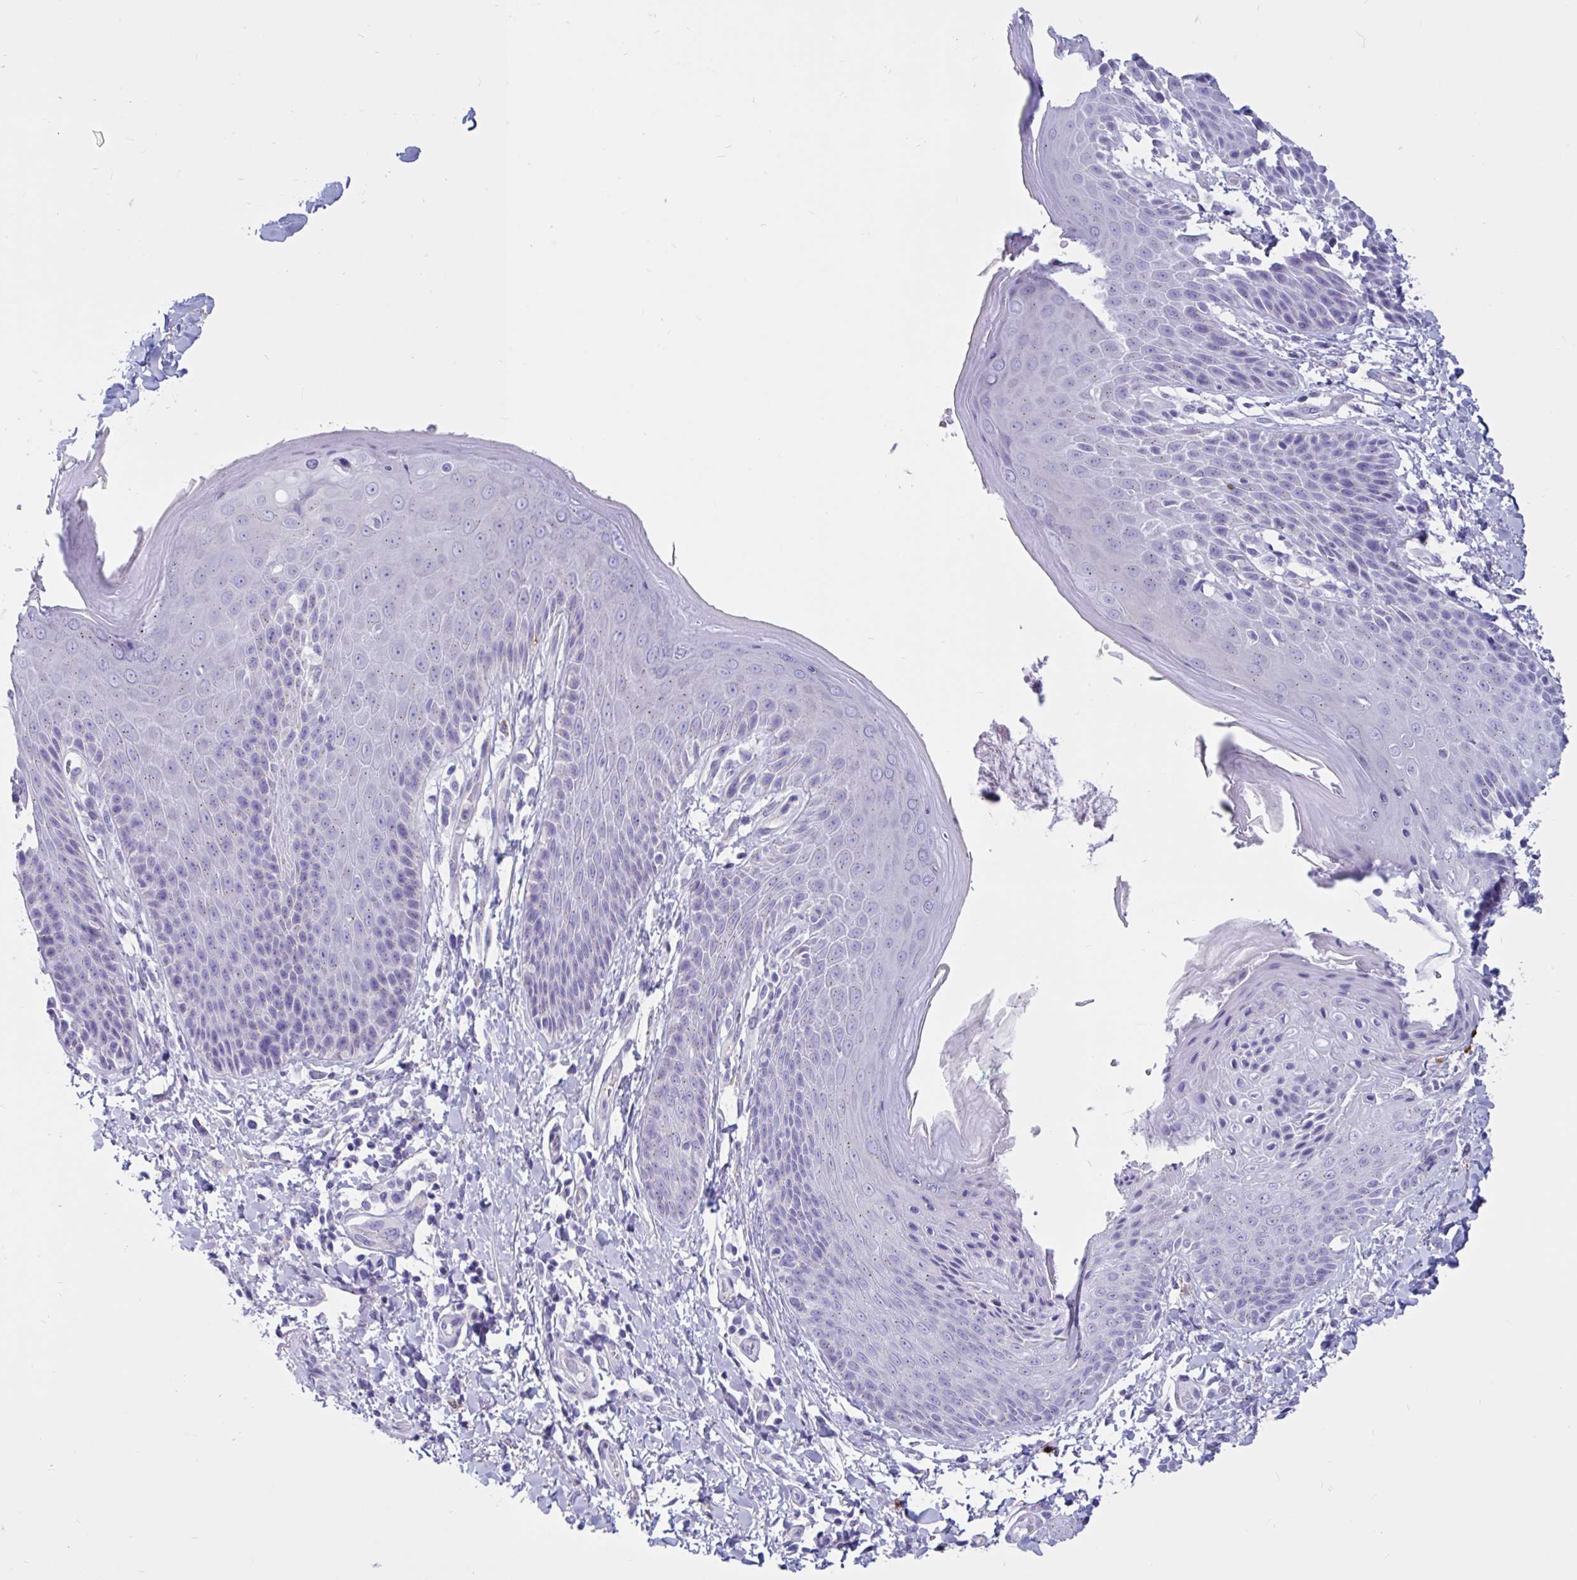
{"staining": {"intensity": "negative", "quantity": "none", "location": "none"}, "tissue": "skin", "cell_type": "Epidermal cells", "image_type": "normal", "snomed": [{"axis": "morphology", "description": "Normal tissue, NOS"}, {"axis": "topography", "description": "Anal"}, {"axis": "topography", "description": "Peripheral nerve tissue"}], "caption": "Epidermal cells are negative for protein expression in normal human skin. (DAB (3,3'-diaminobenzidine) immunohistochemistry with hematoxylin counter stain).", "gene": "RNASE3", "patient": {"sex": "male", "age": 51}}